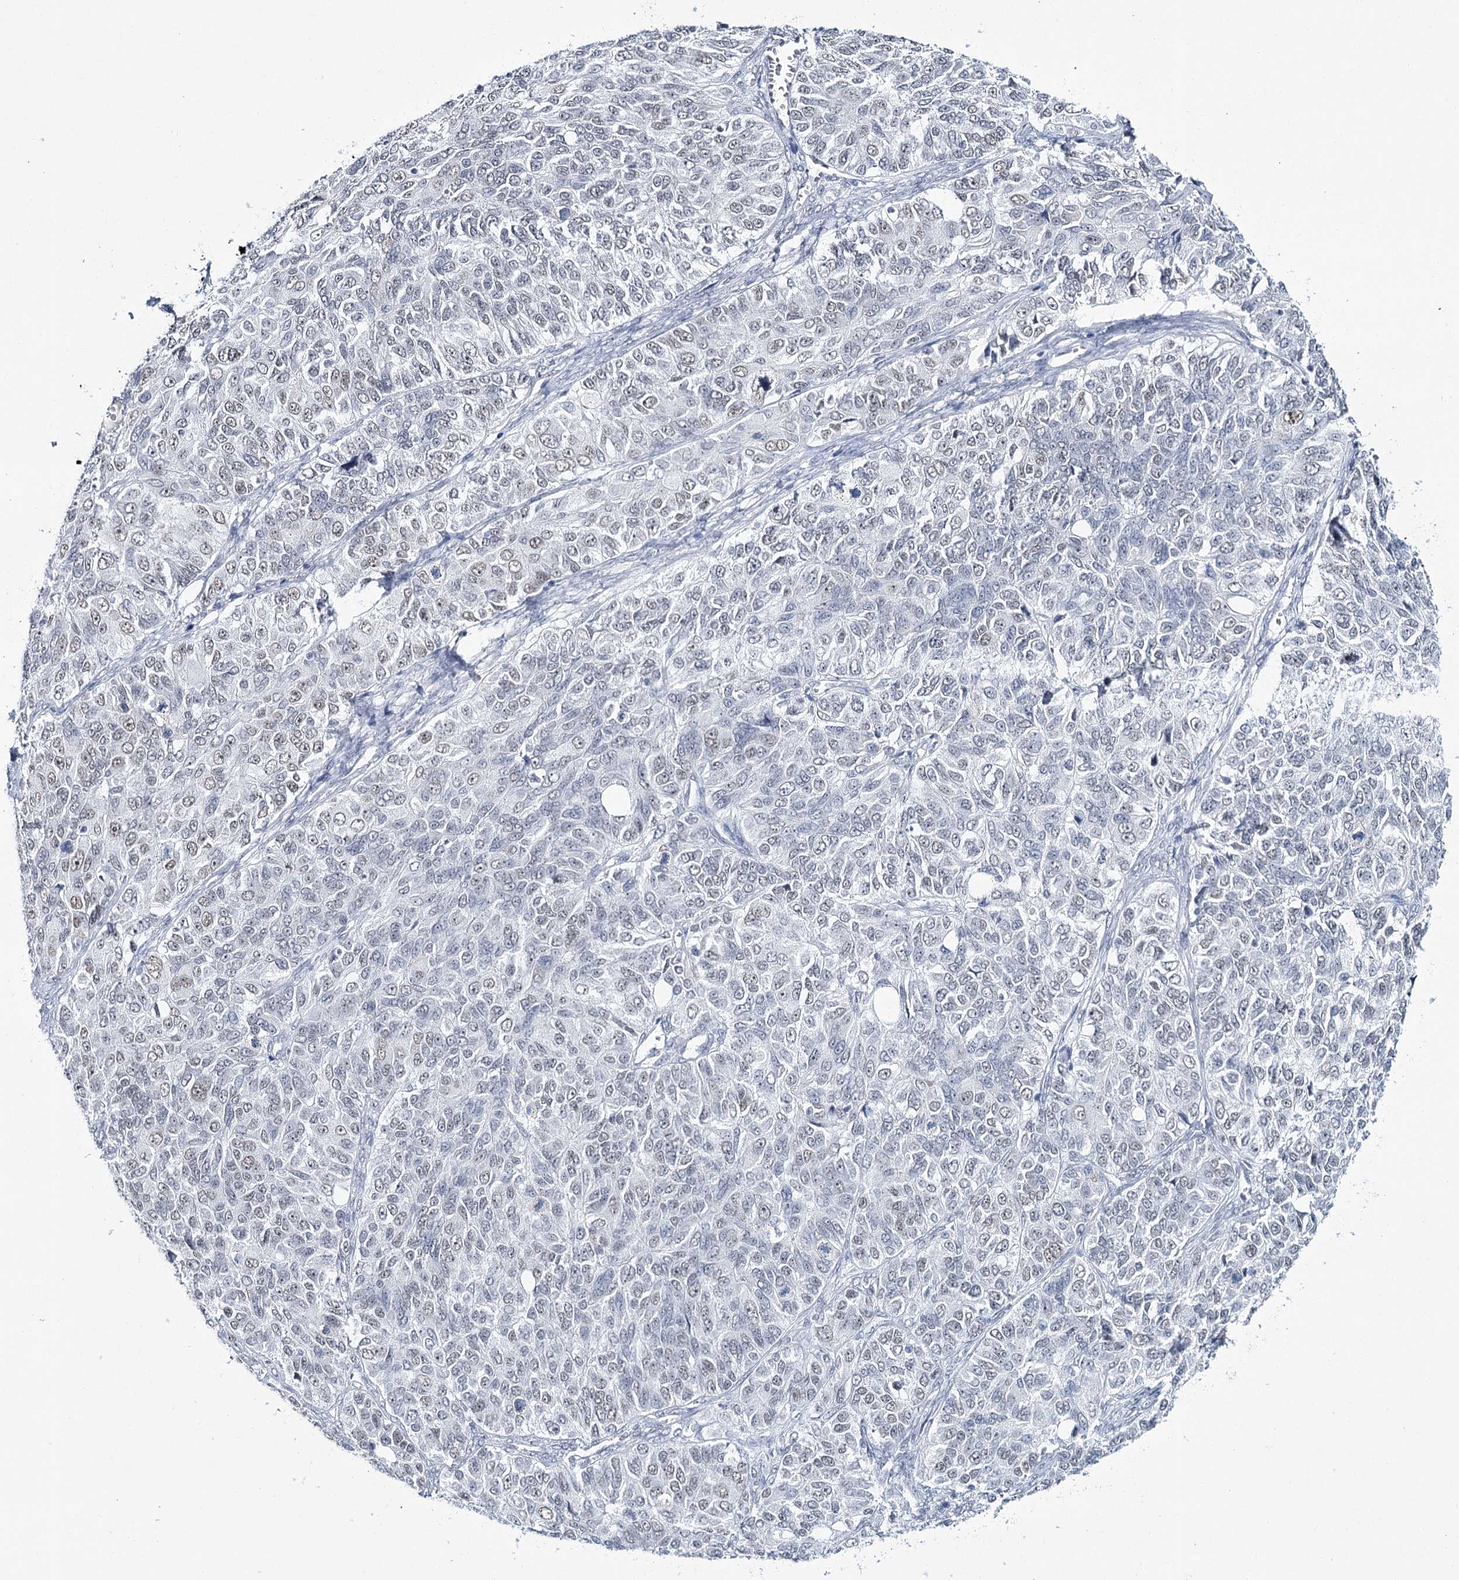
{"staining": {"intensity": "weak", "quantity": ">75%", "location": "nuclear"}, "tissue": "ovarian cancer", "cell_type": "Tumor cells", "image_type": "cancer", "snomed": [{"axis": "morphology", "description": "Carcinoma, endometroid"}, {"axis": "topography", "description": "Ovary"}], "caption": "A brown stain labels weak nuclear staining of a protein in human ovarian endometroid carcinoma tumor cells.", "gene": "ZC3H8", "patient": {"sex": "female", "age": 51}}